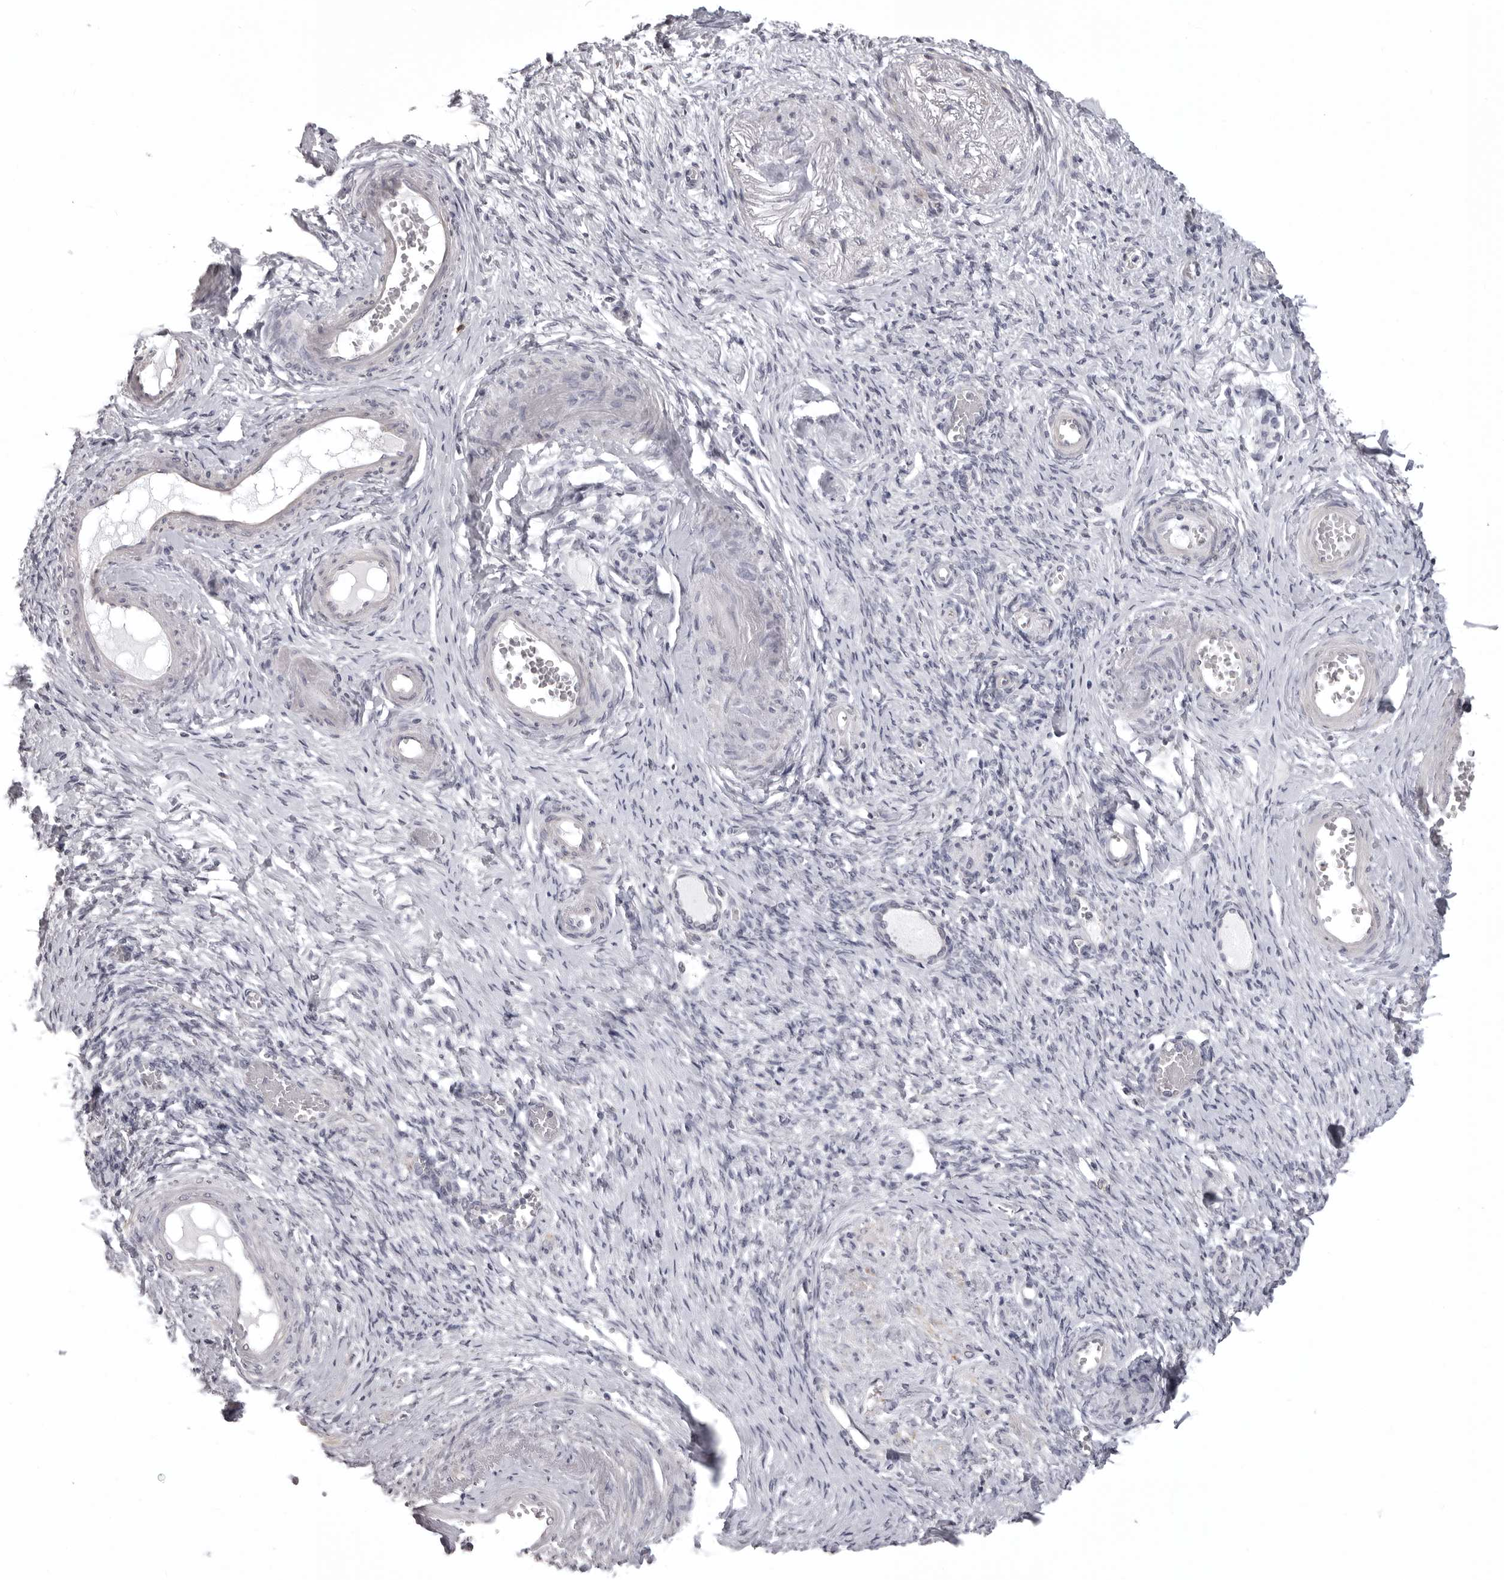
{"staining": {"intensity": "weak", "quantity": "25%-75%", "location": "cytoplasmic/membranous"}, "tissue": "adipose tissue", "cell_type": "Adipocytes", "image_type": "normal", "snomed": [{"axis": "morphology", "description": "Normal tissue, NOS"}, {"axis": "topography", "description": "Vascular tissue"}, {"axis": "topography", "description": "Fallopian tube"}, {"axis": "topography", "description": "Ovary"}], "caption": "Immunohistochemistry of benign adipose tissue displays low levels of weak cytoplasmic/membranous expression in approximately 25%-75% of adipocytes.", "gene": "NCEH1", "patient": {"sex": "female", "age": 67}}